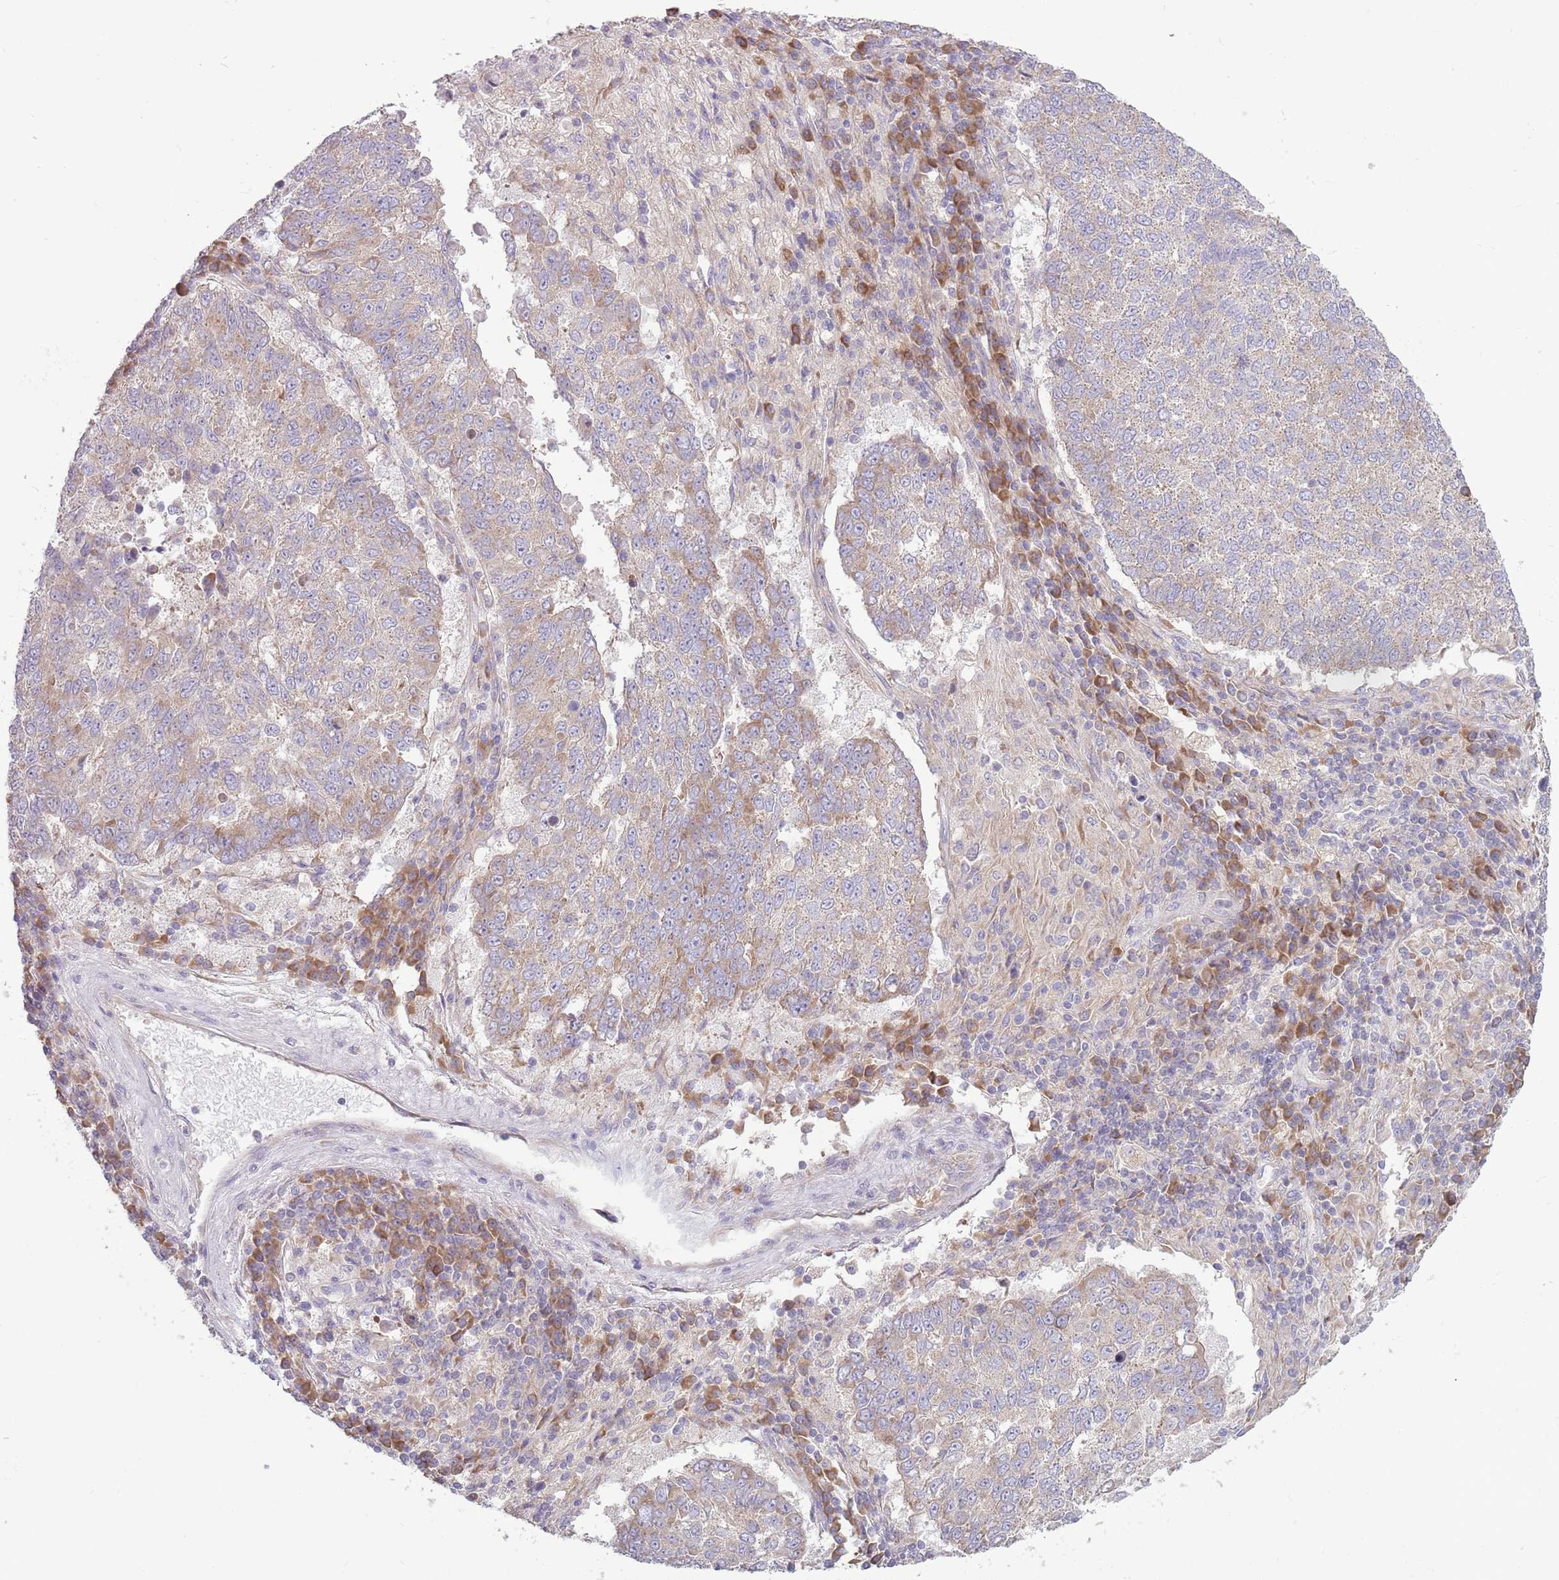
{"staining": {"intensity": "weak", "quantity": "25%-75%", "location": "cytoplasmic/membranous"}, "tissue": "lung cancer", "cell_type": "Tumor cells", "image_type": "cancer", "snomed": [{"axis": "morphology", "description": "Squamous cell carcinoma, NOS"}, {"axis": "topography", "description": "Lung"}], "caption": "Lung cancer (squamous cell carcinoma) was stained to show a protein in brown. There is low levels of weak cytoplasmic/membranous positivity in about 25%-75% of tumor cells.", "gene": "RPL17-C18orf32", "patient": {"sex": "male", "age": 73}}